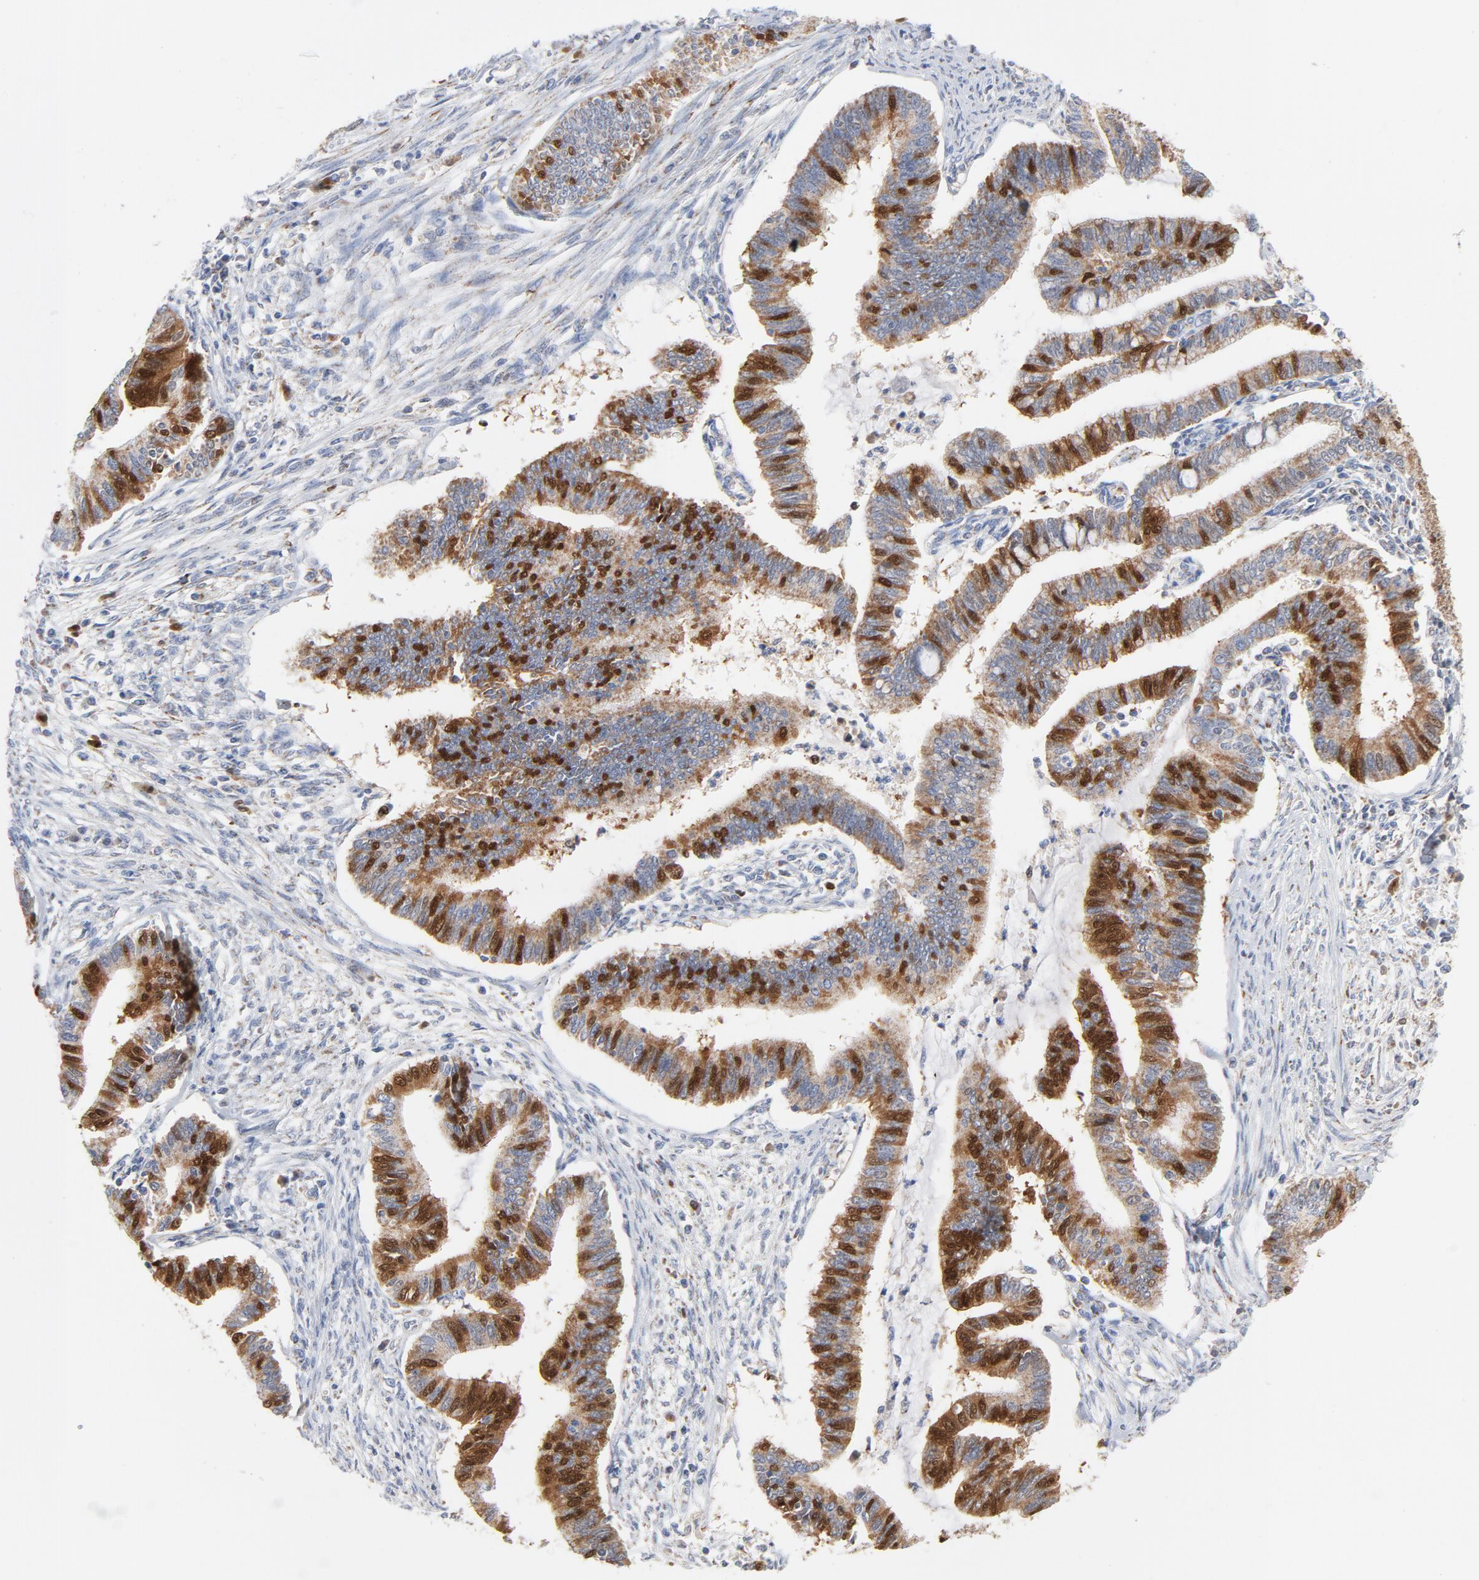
{"staining": {"intensity": "strong", "quantity": ">75%", "location": "cytoplasmic/membranous,nuclear"}, "tissue": "cervical cancer", "cell_type": "Tumor cells", "image_type": "cancer", "snomed": [{"axis": "morphology", "description": "Adenocarcinoma, NOS"}, {"axis": "topography", "description": "Cervix"}], "caption": "Immunohistochemistry (DAB) staining of adenocarcinoma (cervical) exhibits strong cytoplasmic/membranous and nuclear protein expression in about >75% of tumor cells.", "gene": "DIABLO", "patient": {"sex": "female", "age": 36}}